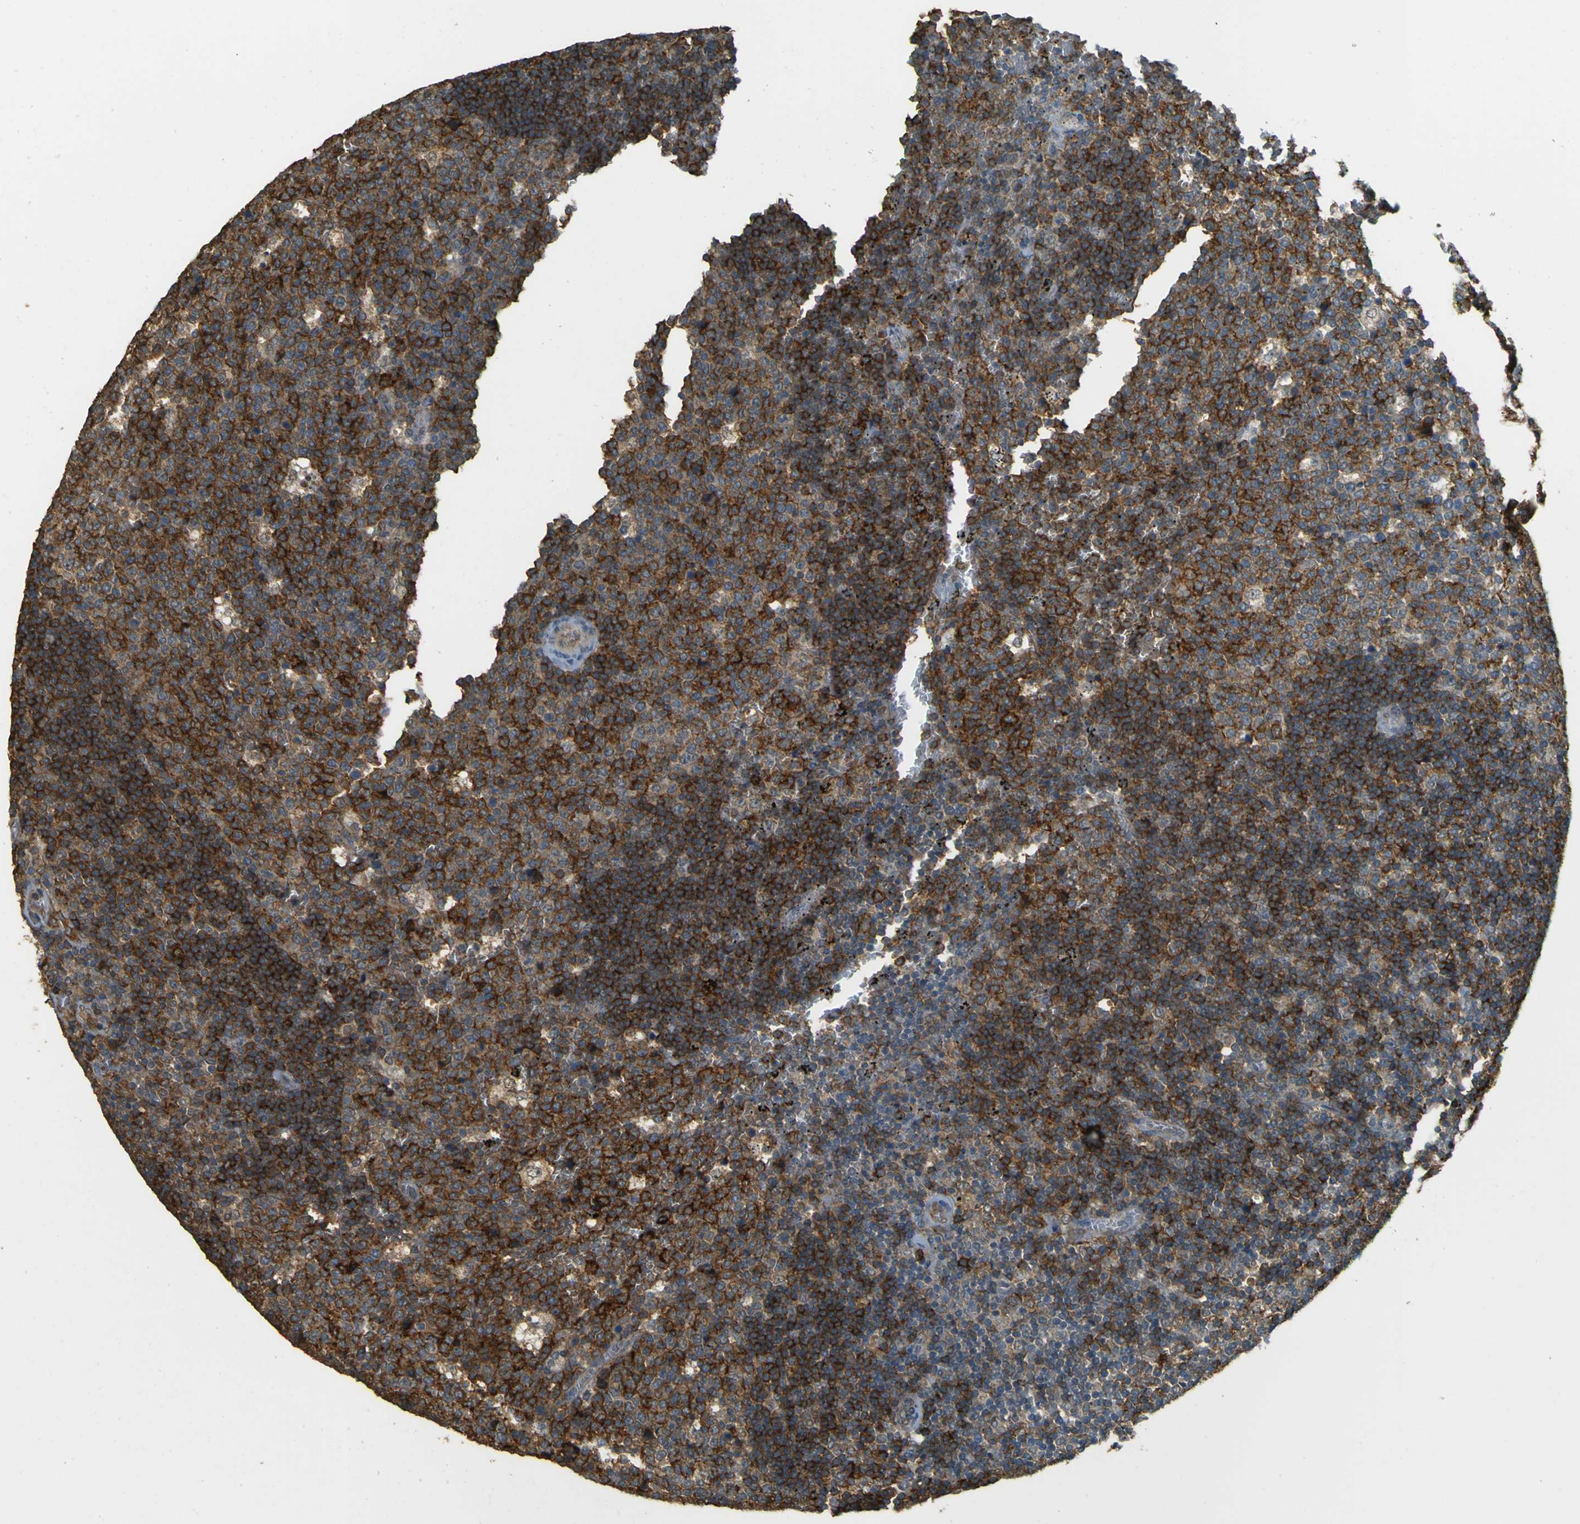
{"staining": {"intensity": "strong", "quantity": "<25%", "location": "cytoplasmic/membranous"}, "tissue": "lymph node", "cell_type": "Germinal center cells", "image_type": "normal", "snomed": [{"axis": "morphology", "description": "Normal tissue, NOS"}, {"axis": "topography", "description": "Lymph node"}, {"axis": "topography", "description": "Salivary gland"}], "caption": "Immunohistochemistry (IHC) staining of benign lymph node, which displays medium levels of strong cytoplasmic/membranous expression in about <25% of germinal center cells indicating strong cytoplasmic/membranous protein staining. The staining was performed using DAB (brown) for protein detection and nuclei were counterstained in hematoxylin (blue).", "gene": "GOLGA1", "patient": {"sex": "male", "age": 8}}